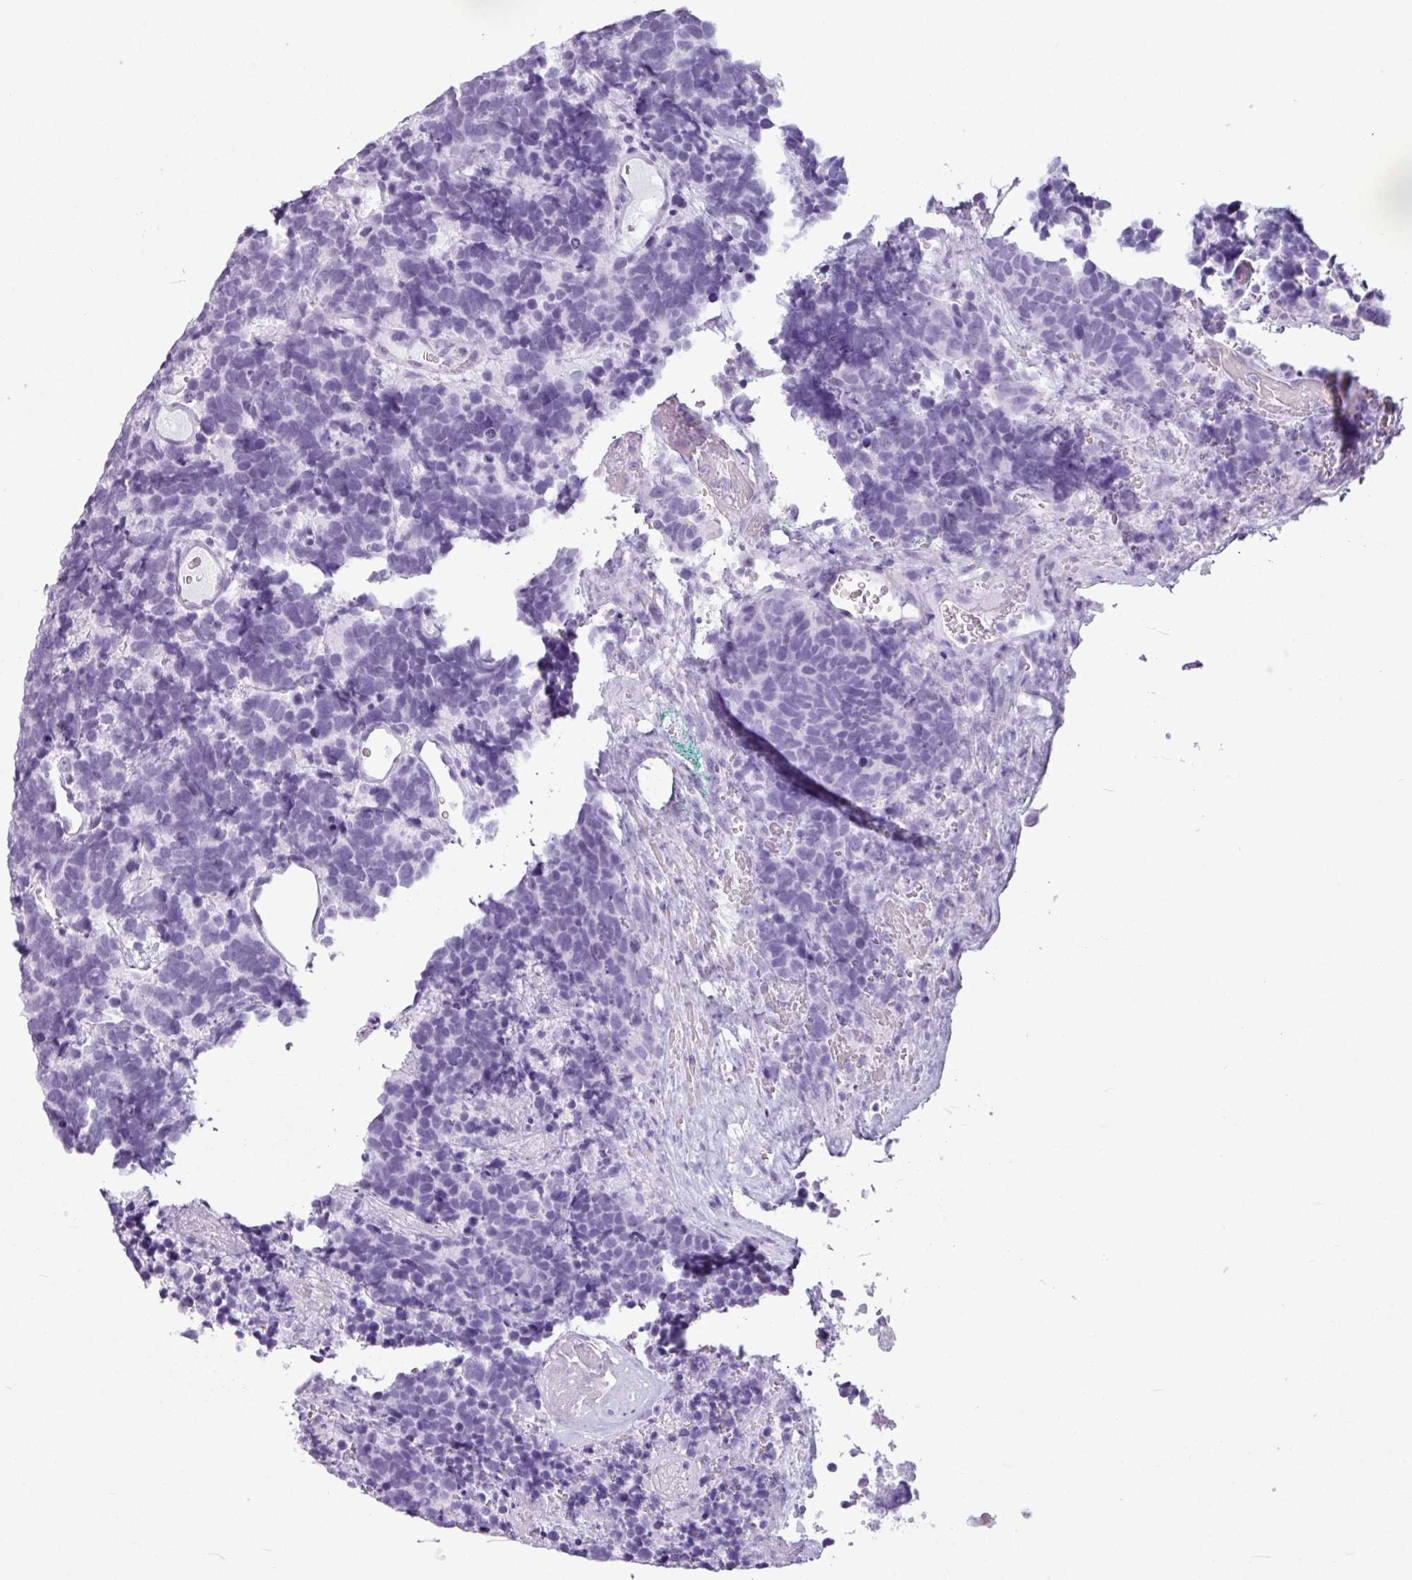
{"staining": {"intensity": "negative", "quantity": "none", "location": "none"}, "tissue": "carcinoid", "cell_type": "Tumor cells", "image_type": "cancer", "snomed": [{"axis": "morphology", "description": "Carcinoma, NOS"}, {"axis": "morphology", "description": "Carcinoid, malignant, NOS"}, {"axis": "topography", "description": "Urinary bladder"}], "caption": "Immunohistochemistry of human carcinoma shows no positivity in tumor cells.", "gene": "AMY1B", "patient": {"sex": "male", "age": 57}}